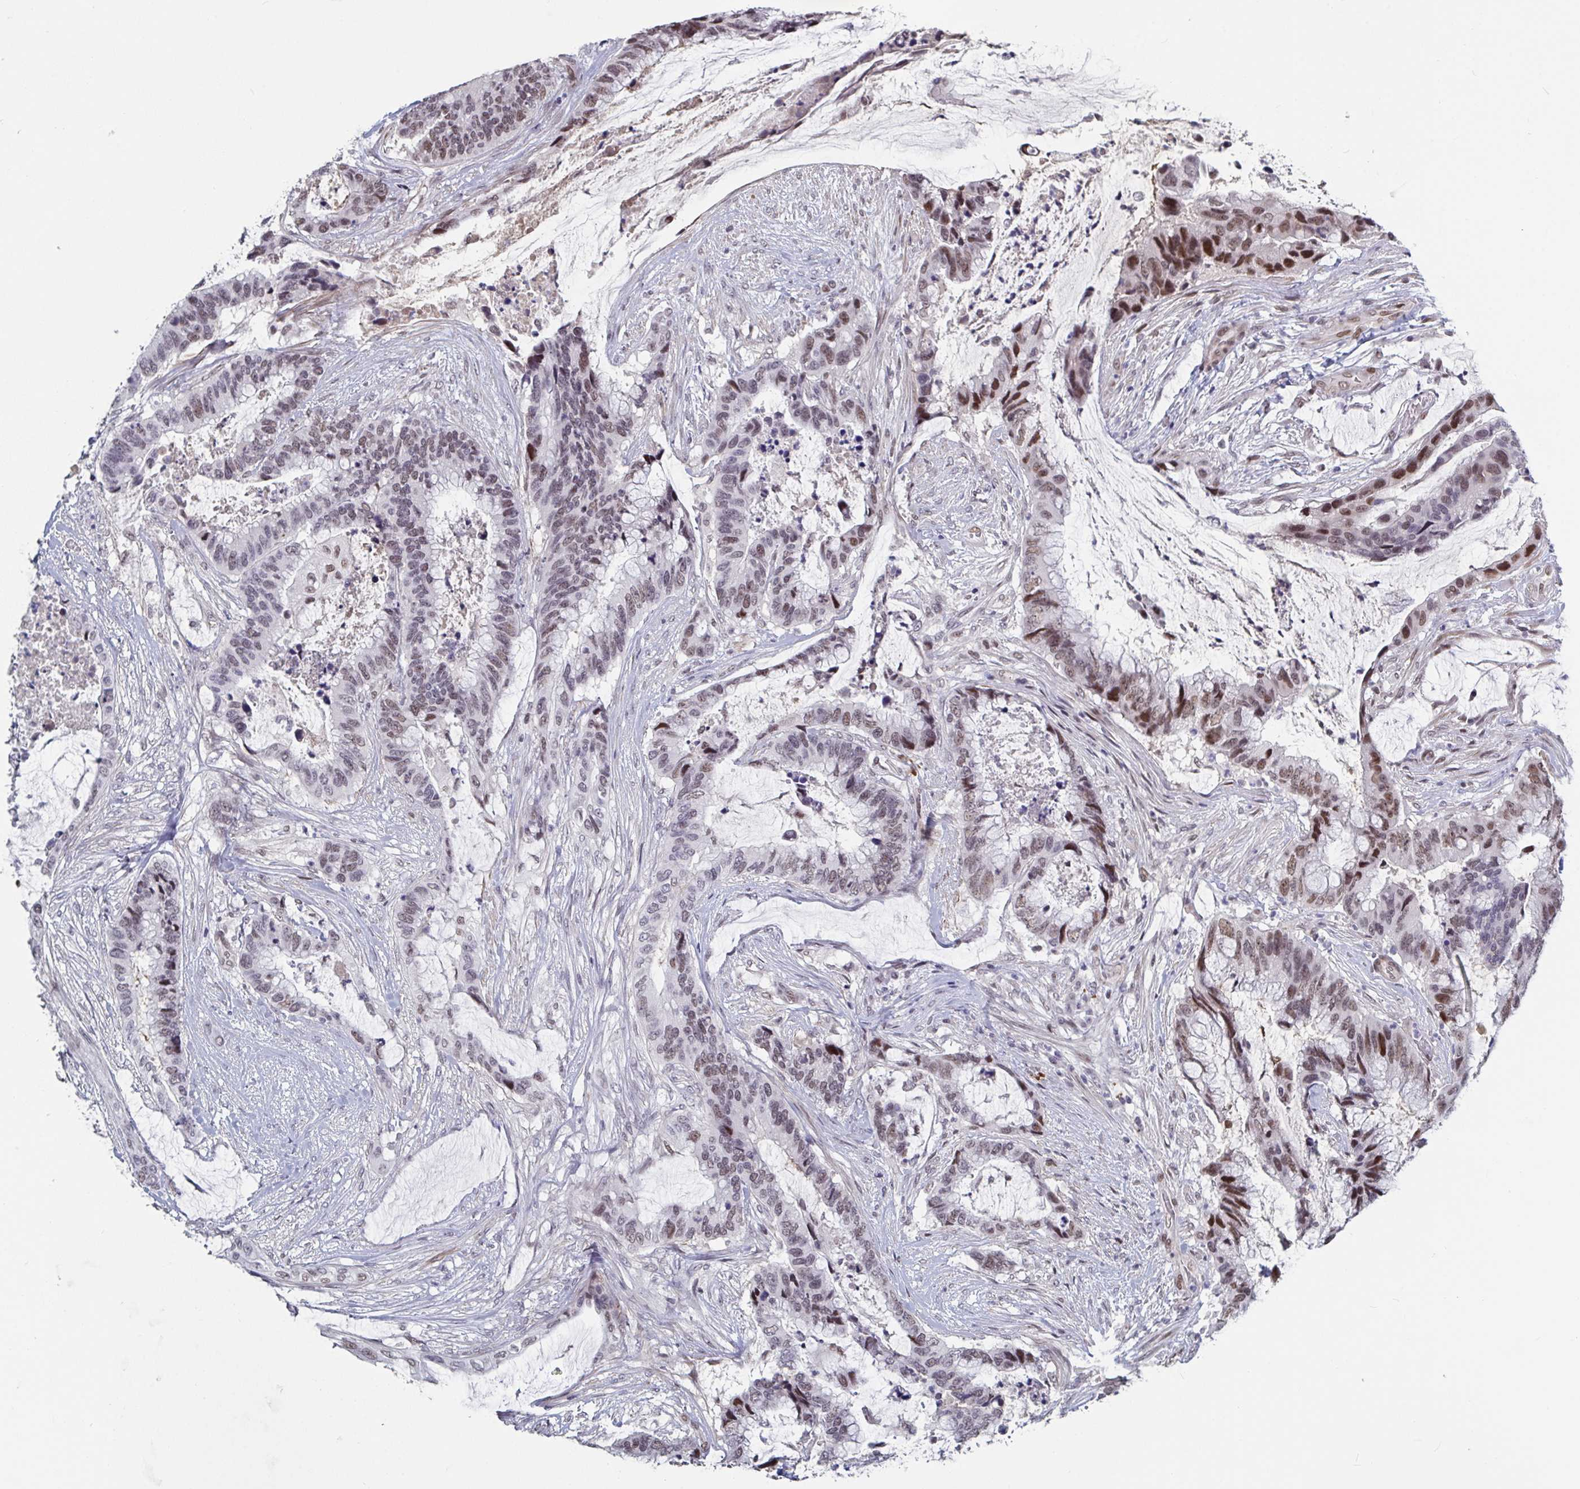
{"staining": {"intensity": "moderate", "quantity": ">75%", "location": "nuclear"}, "tissue": "colorectal cancer", "cell_type": "Tumor cells", "image_type": "cancer", "snomed": [{"axis": "morphology", "description": "Adenocarcinoma, NOS"}, {"axis": "topography", "description": "Rectum"}], "caption": "Immunohistochemical staining of human colorectal adenocarcinoma reveals medium levels of moderate nuclear staining in approximately >75% of tumor cells. Using DAB (3,3'-diaminobenzidine) (brown) and hematoxylin (blue) stains, captured at high magnification using brightfield microscopy.", "gene": "BCL7B", "patient": {"sex": "female", "age": 59}}